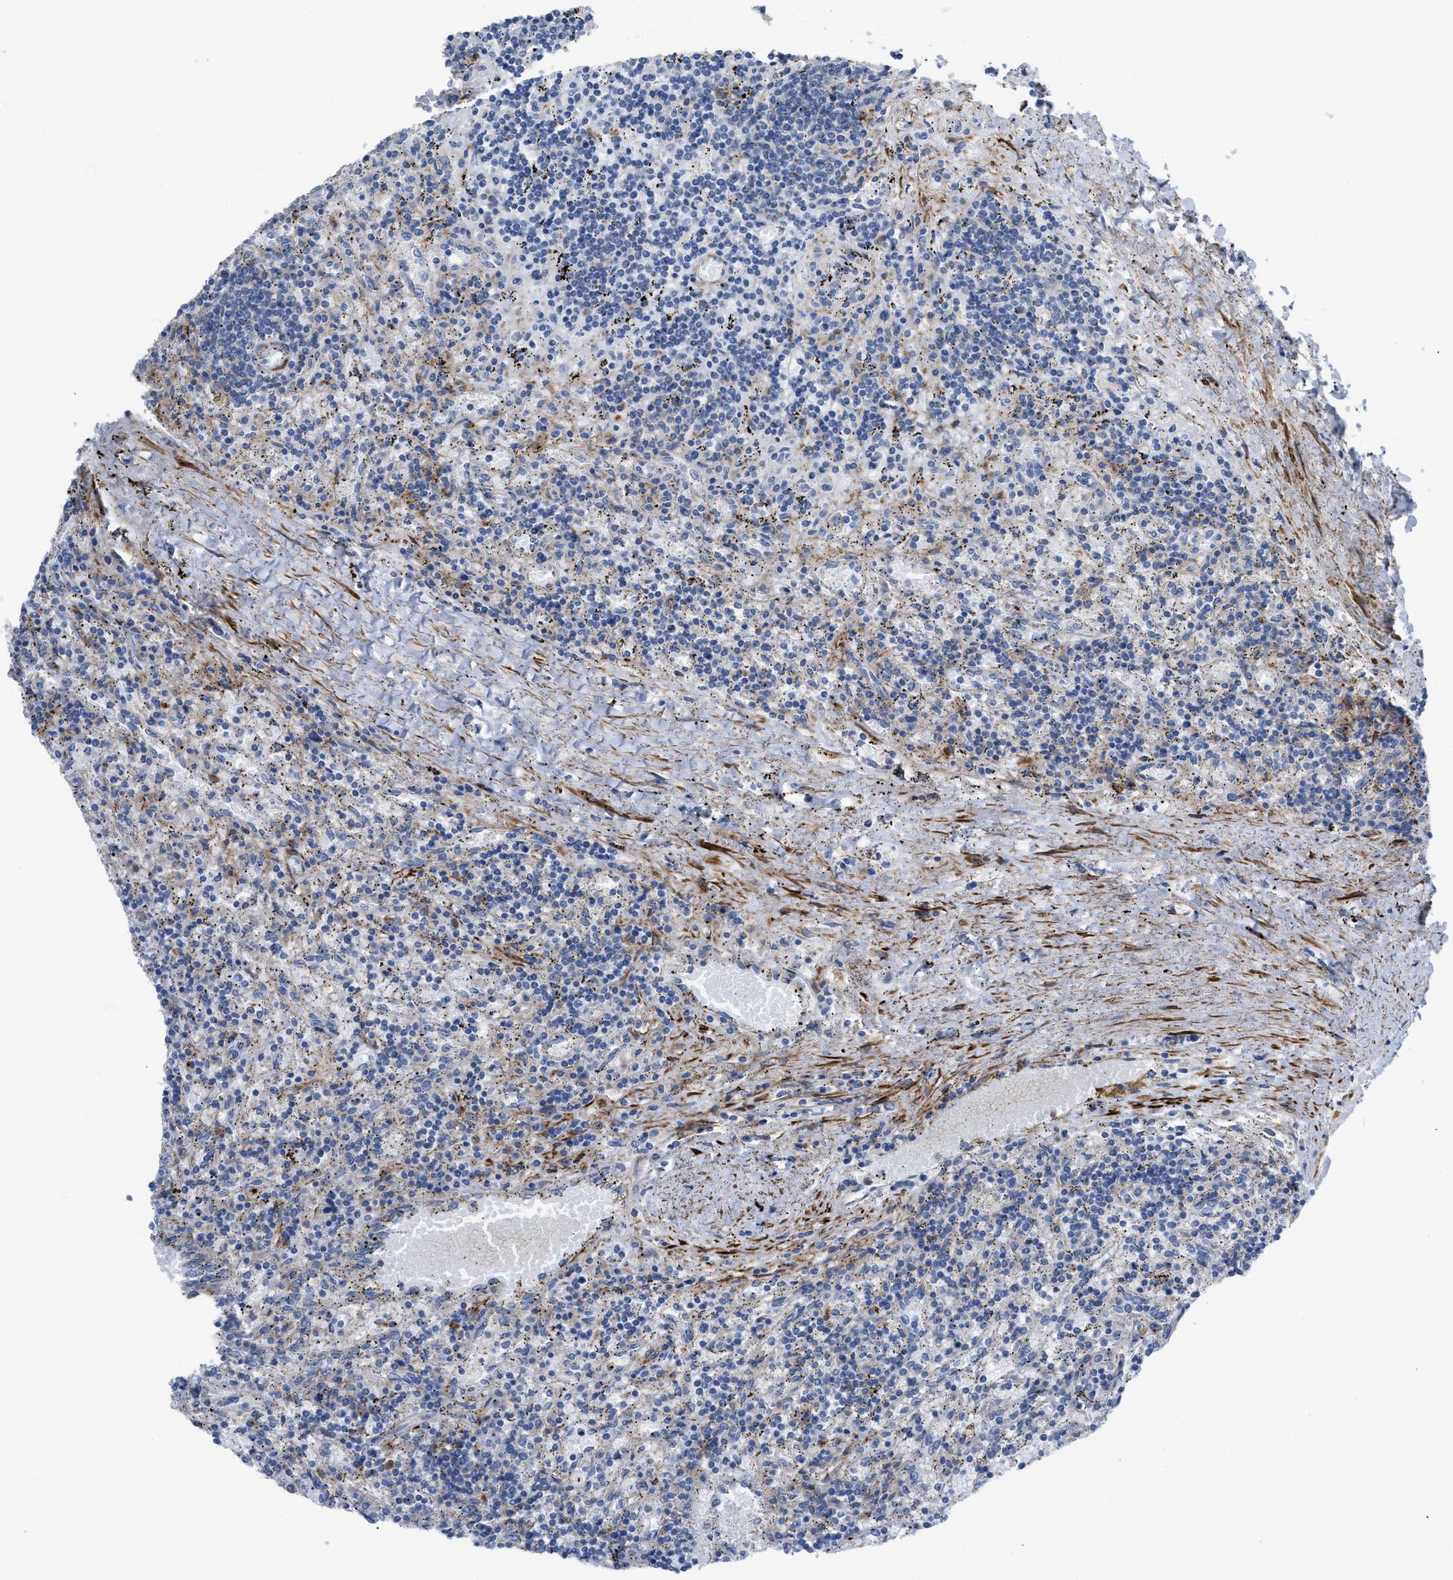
{"staining": {"intensity": "negative", "quantity": "none", "location": "none"}, "tissue": "lymphoma", "cell_type": "Tumor cells", "image_type": "cancer", "snomed": [{"axis": "morphology", "description": "Malignant lymphoma, non-Hodgkin's type, Low grade"}, {"axis": "topography", "description": "Spleen"}], "caption": "DAB immunohistochemical staining of low-grade malignant lymphoma, non-Hodgkin's type displays no significant expression in tumor cells.", "gene": "PRMT2", "patient": {"sex": "male", "age": 76}}